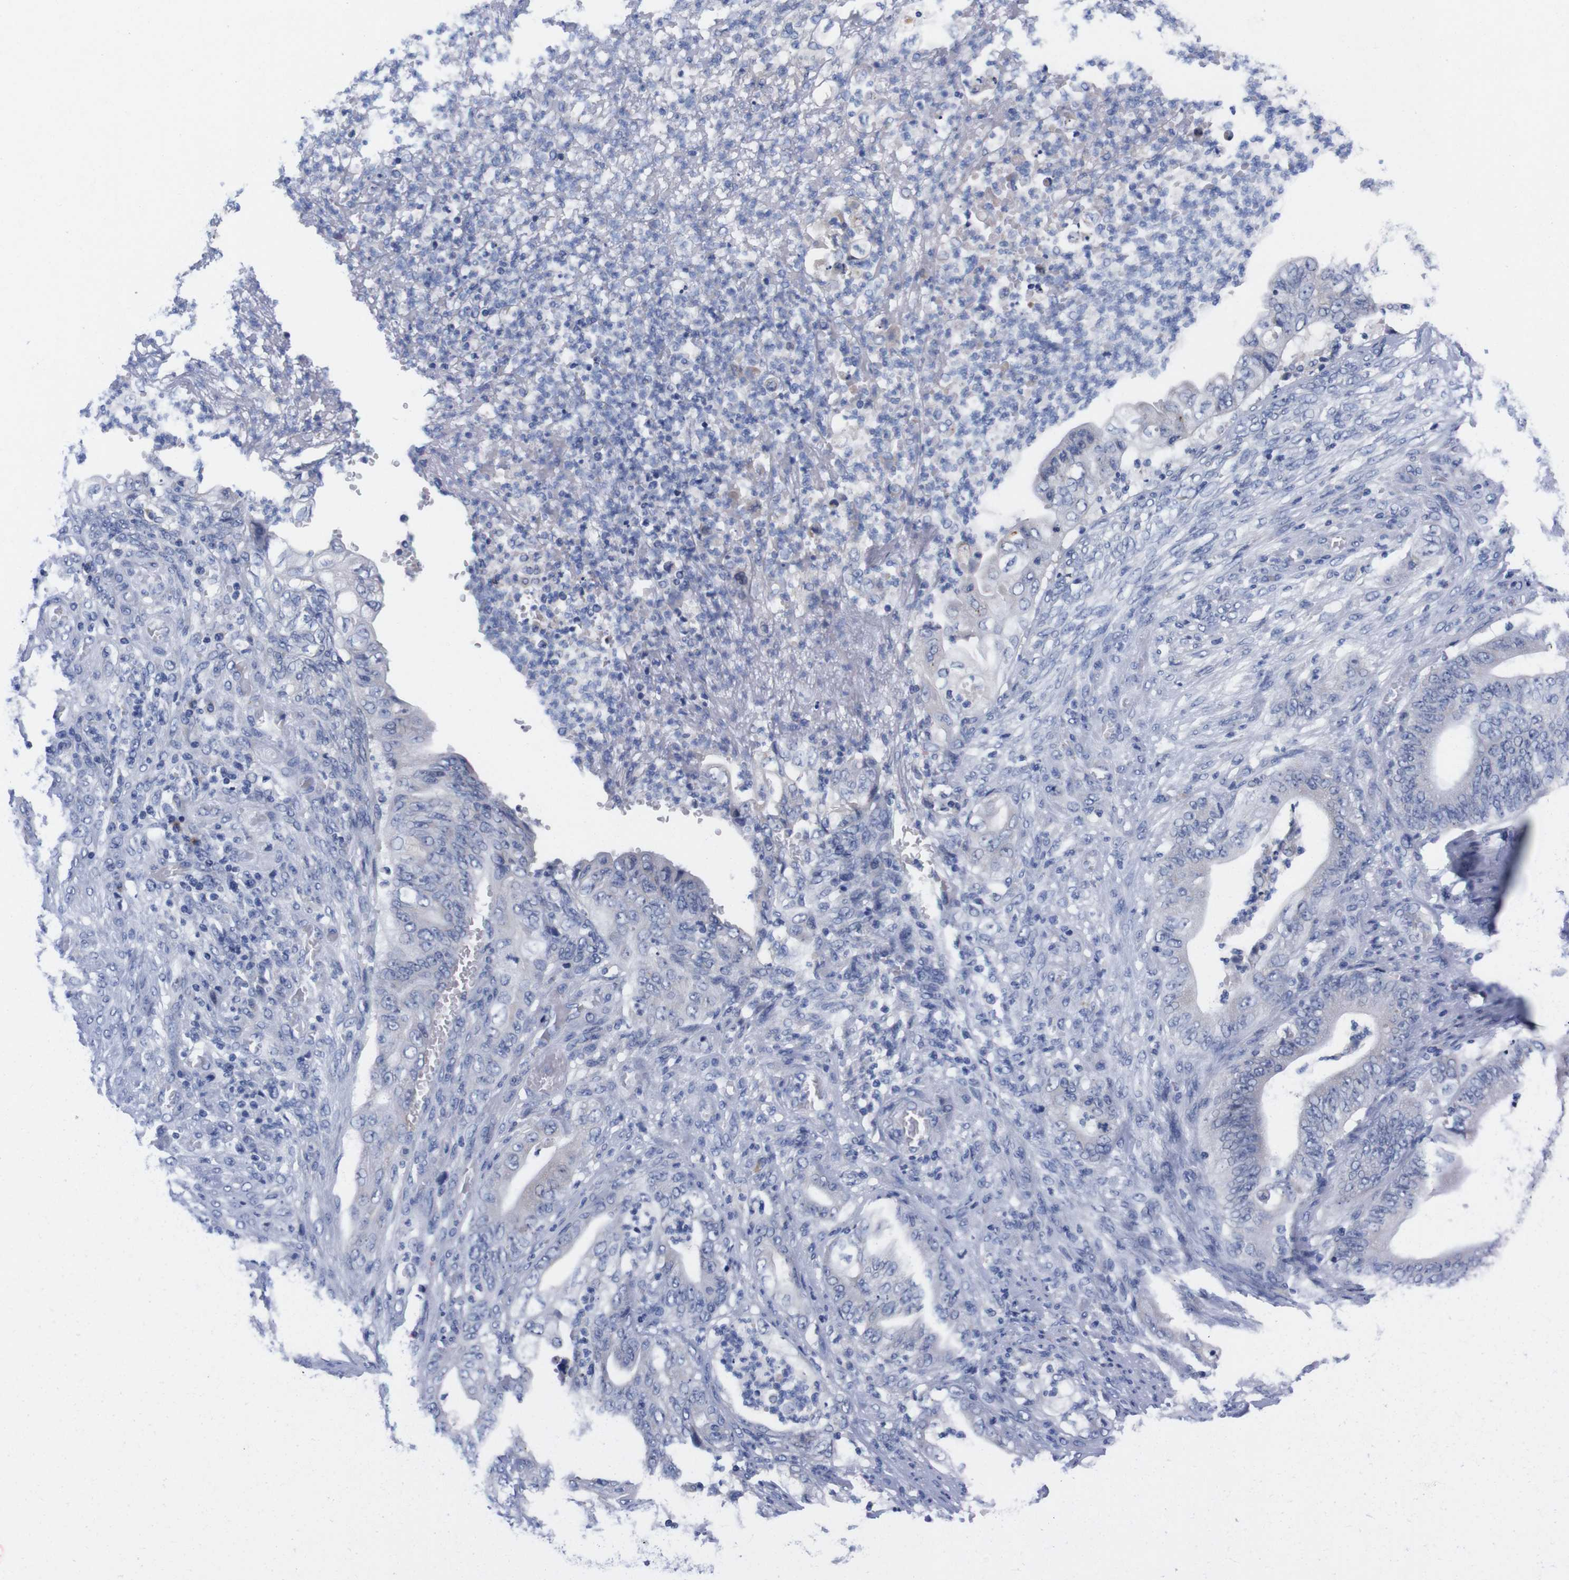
{"staining": {"intensity": "negative", "quantity": "none", "location": "none"}, "tissue": "stomach cancer", "cell_type": "Tumor cells", "image_type": "cancer", "snomed": [{"axis": "morphology", "description": "Adenocarcinoma, NOS"}, {"axis": "topography", "description": "Stomach"}], "caption": "The image exhibits no staining of tumor cells in stomach cancer.", "gene": "FAM210A", "patient": {"sex": "female", "age": 73}}